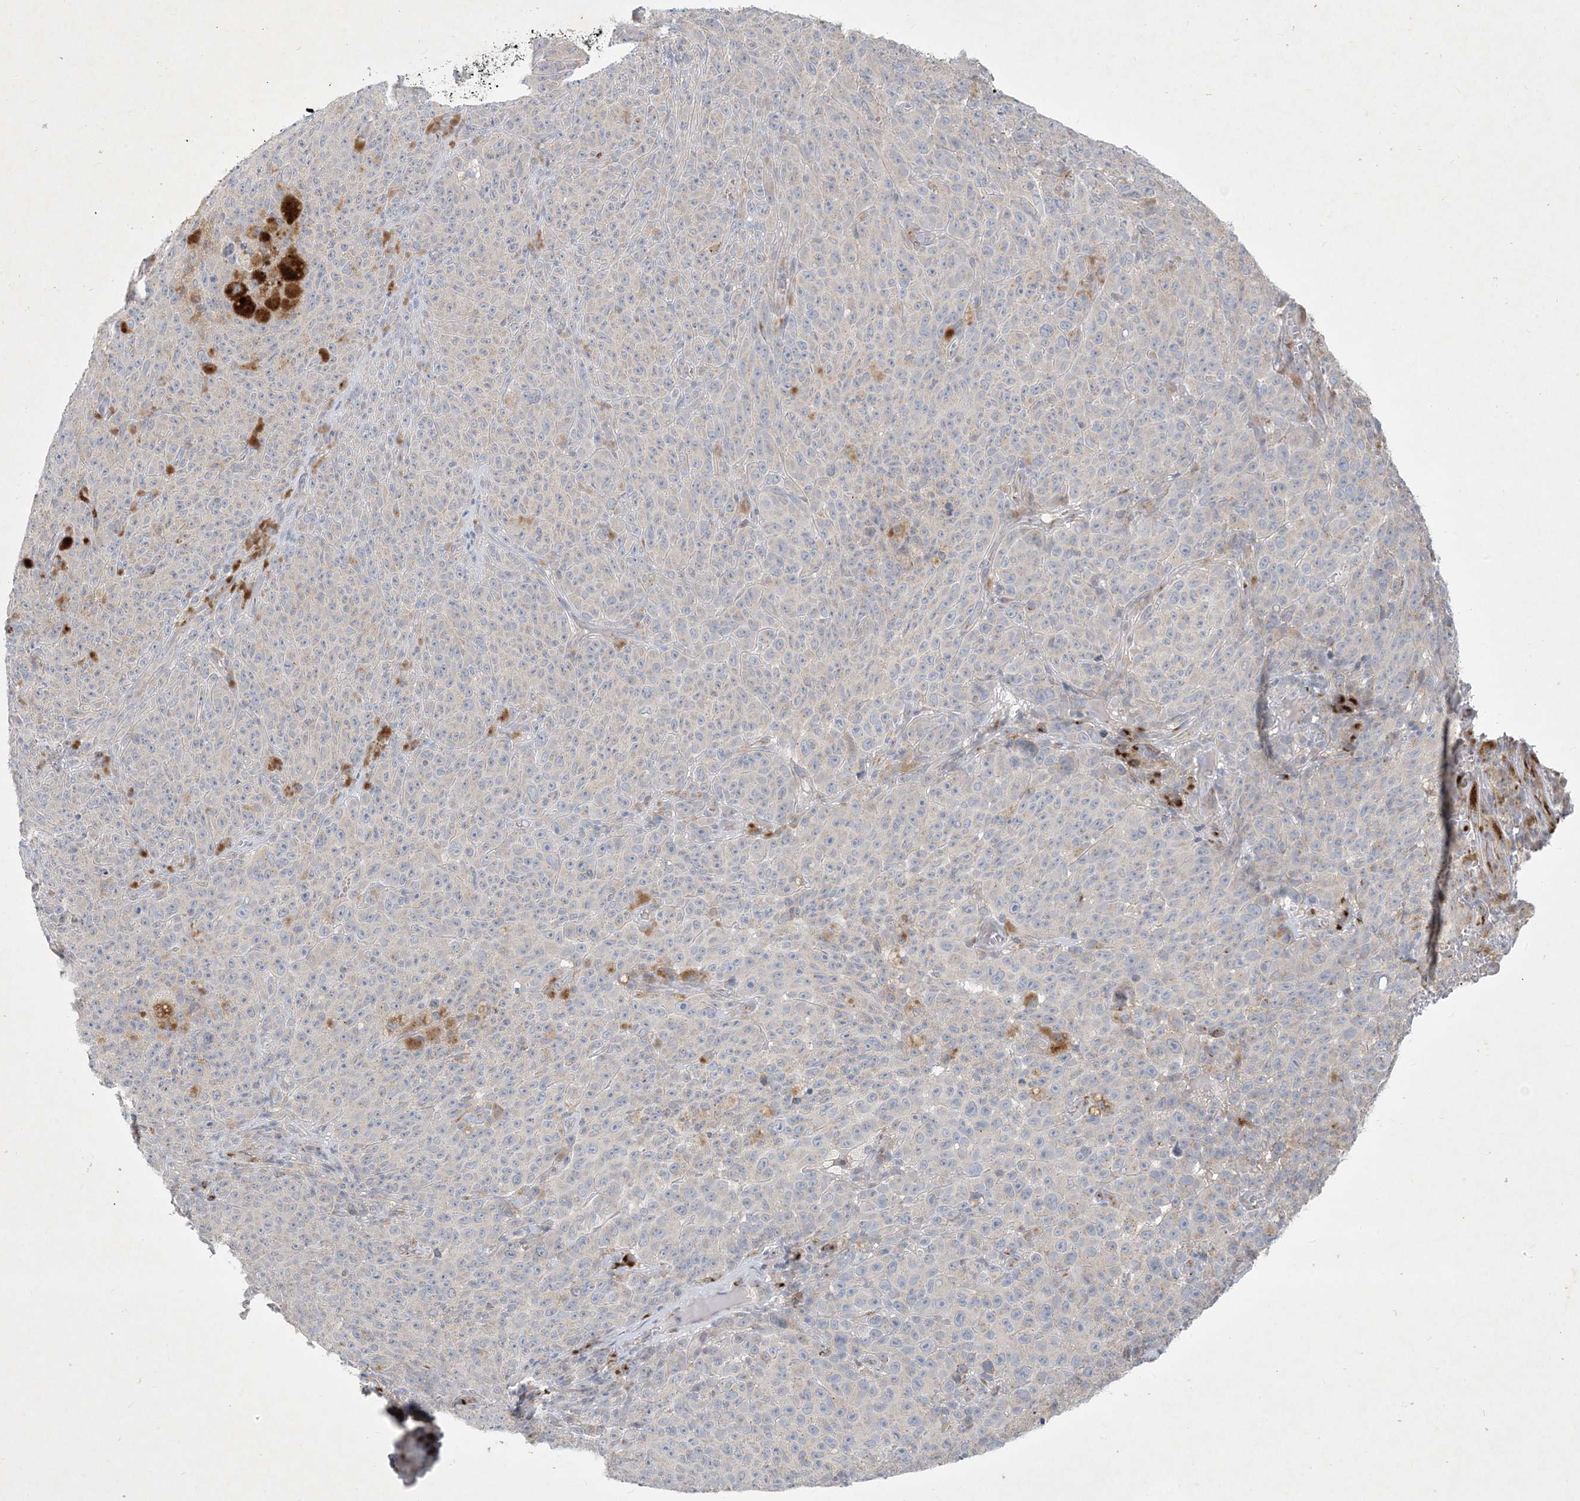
{"staining": {"intensity": "negative", "quantity": "none", "location": "none"}, "tissue": "melanoma", "cell_type": "Tumor cells", "image_type": "cancer", "snomed": [{"axis": "morphology", "description": "Malignant melanoma, NOS"}, {"axis": "topography", "description": "Skin"}], "caption": "Tumor cells show no significant protein positivity in malignant melanoma. The staining is performed using DAB (3,3'-diaminobenzidine) brown chromogen with nuclei counter-stained in using hematoxylin.", "gene": "CCDC14", "patient": {"sex": "female", "age": 82}}